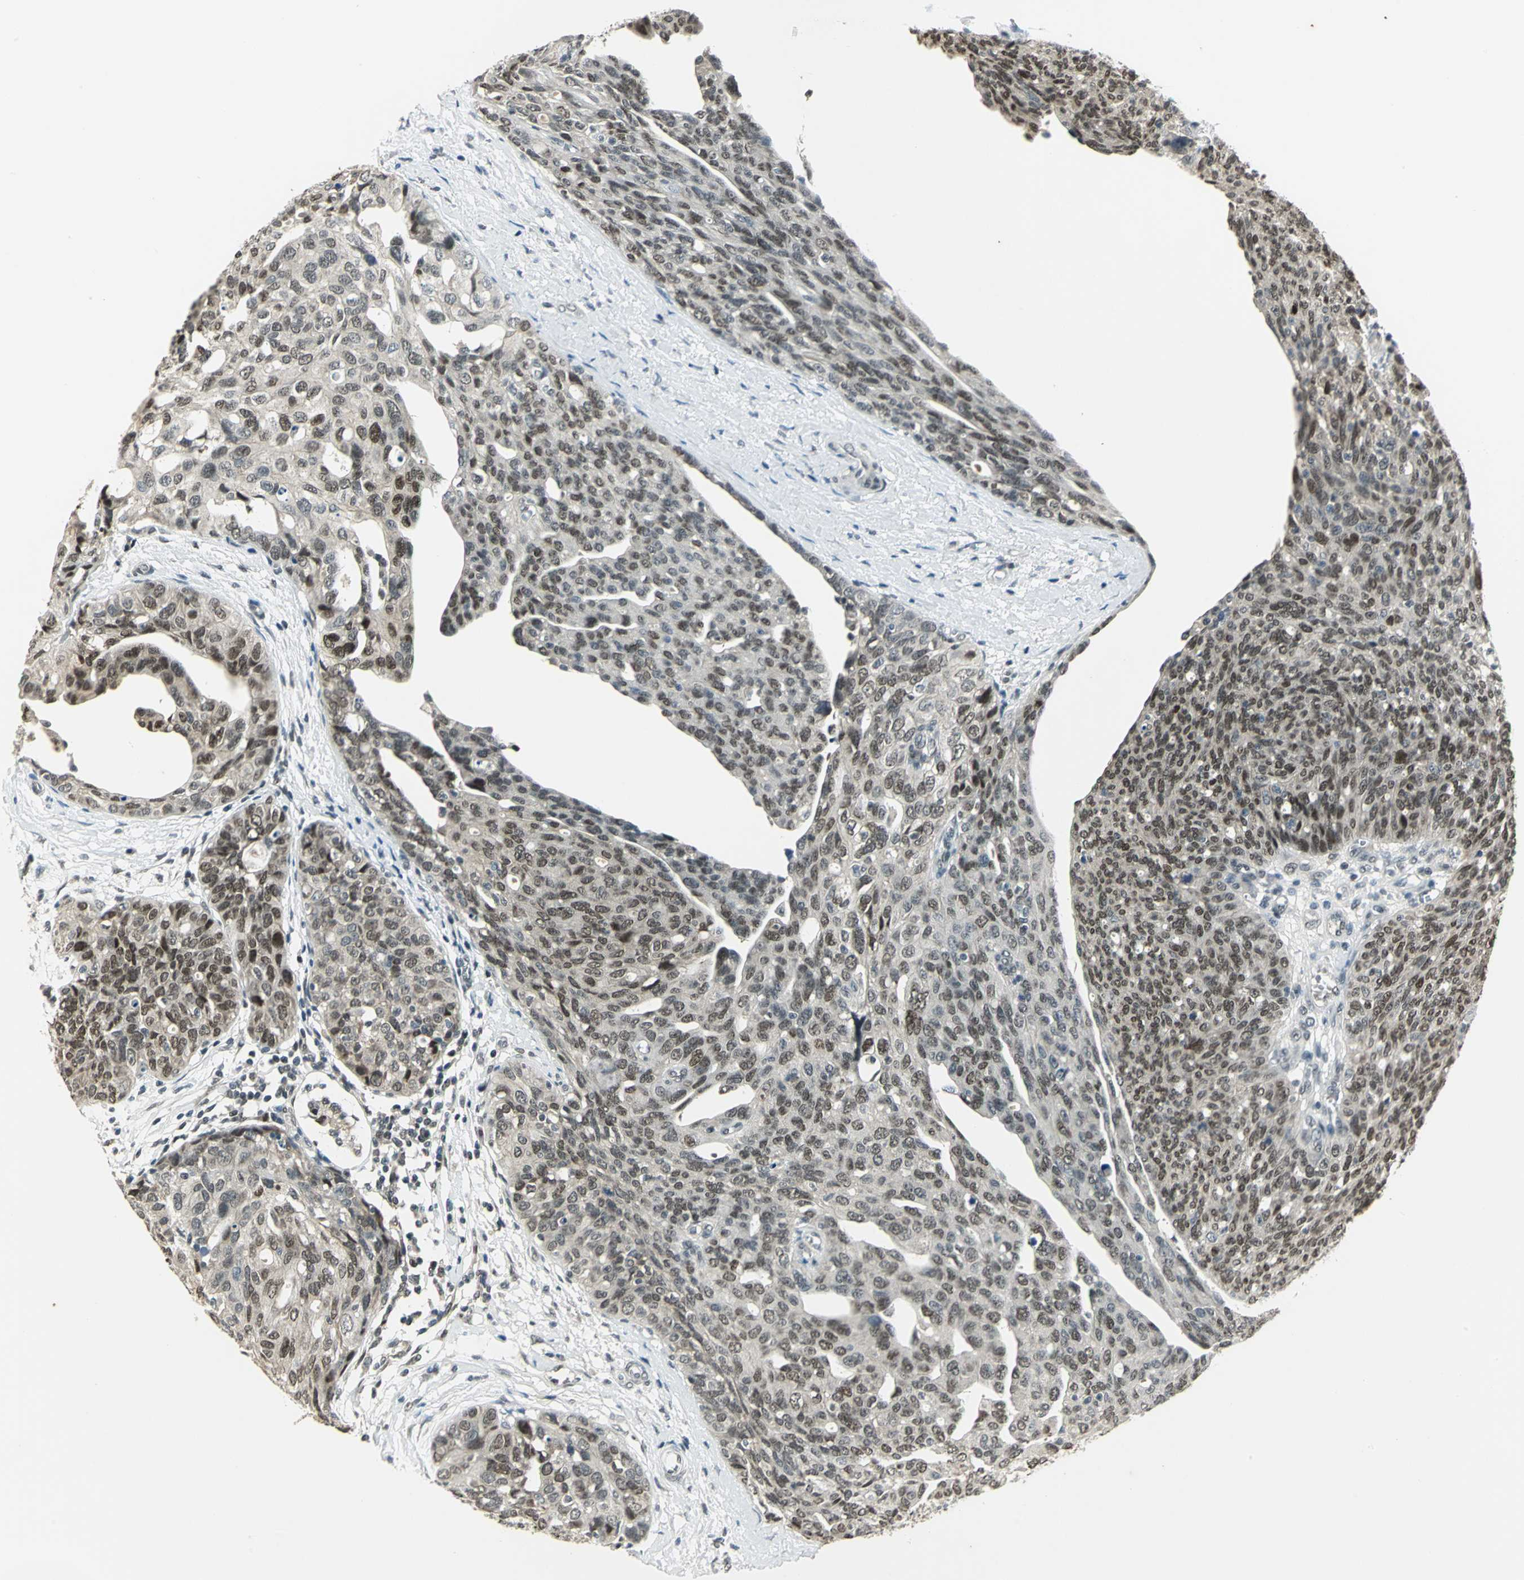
{"staining": {"intensity": "weak", "quantity": "25%-75%", "location": "nuclear"}, "tissue": "ovarian cancer", "cell_type": "Tumor cells", "image_type": "cancer", "snomed": [{"axis": "morphology", "description": "Carcinoma, endometroid"}, {"axis": "topography", "description": "Ovary"}], "caption": "IHC of human ovarian endometroid carcinoma demonstrates low levels of weak nuclear positivity in approximately 25%-75% of tumor cells.", "gene": "RAD17", "patient": {"sex": "female", "age": 60}}